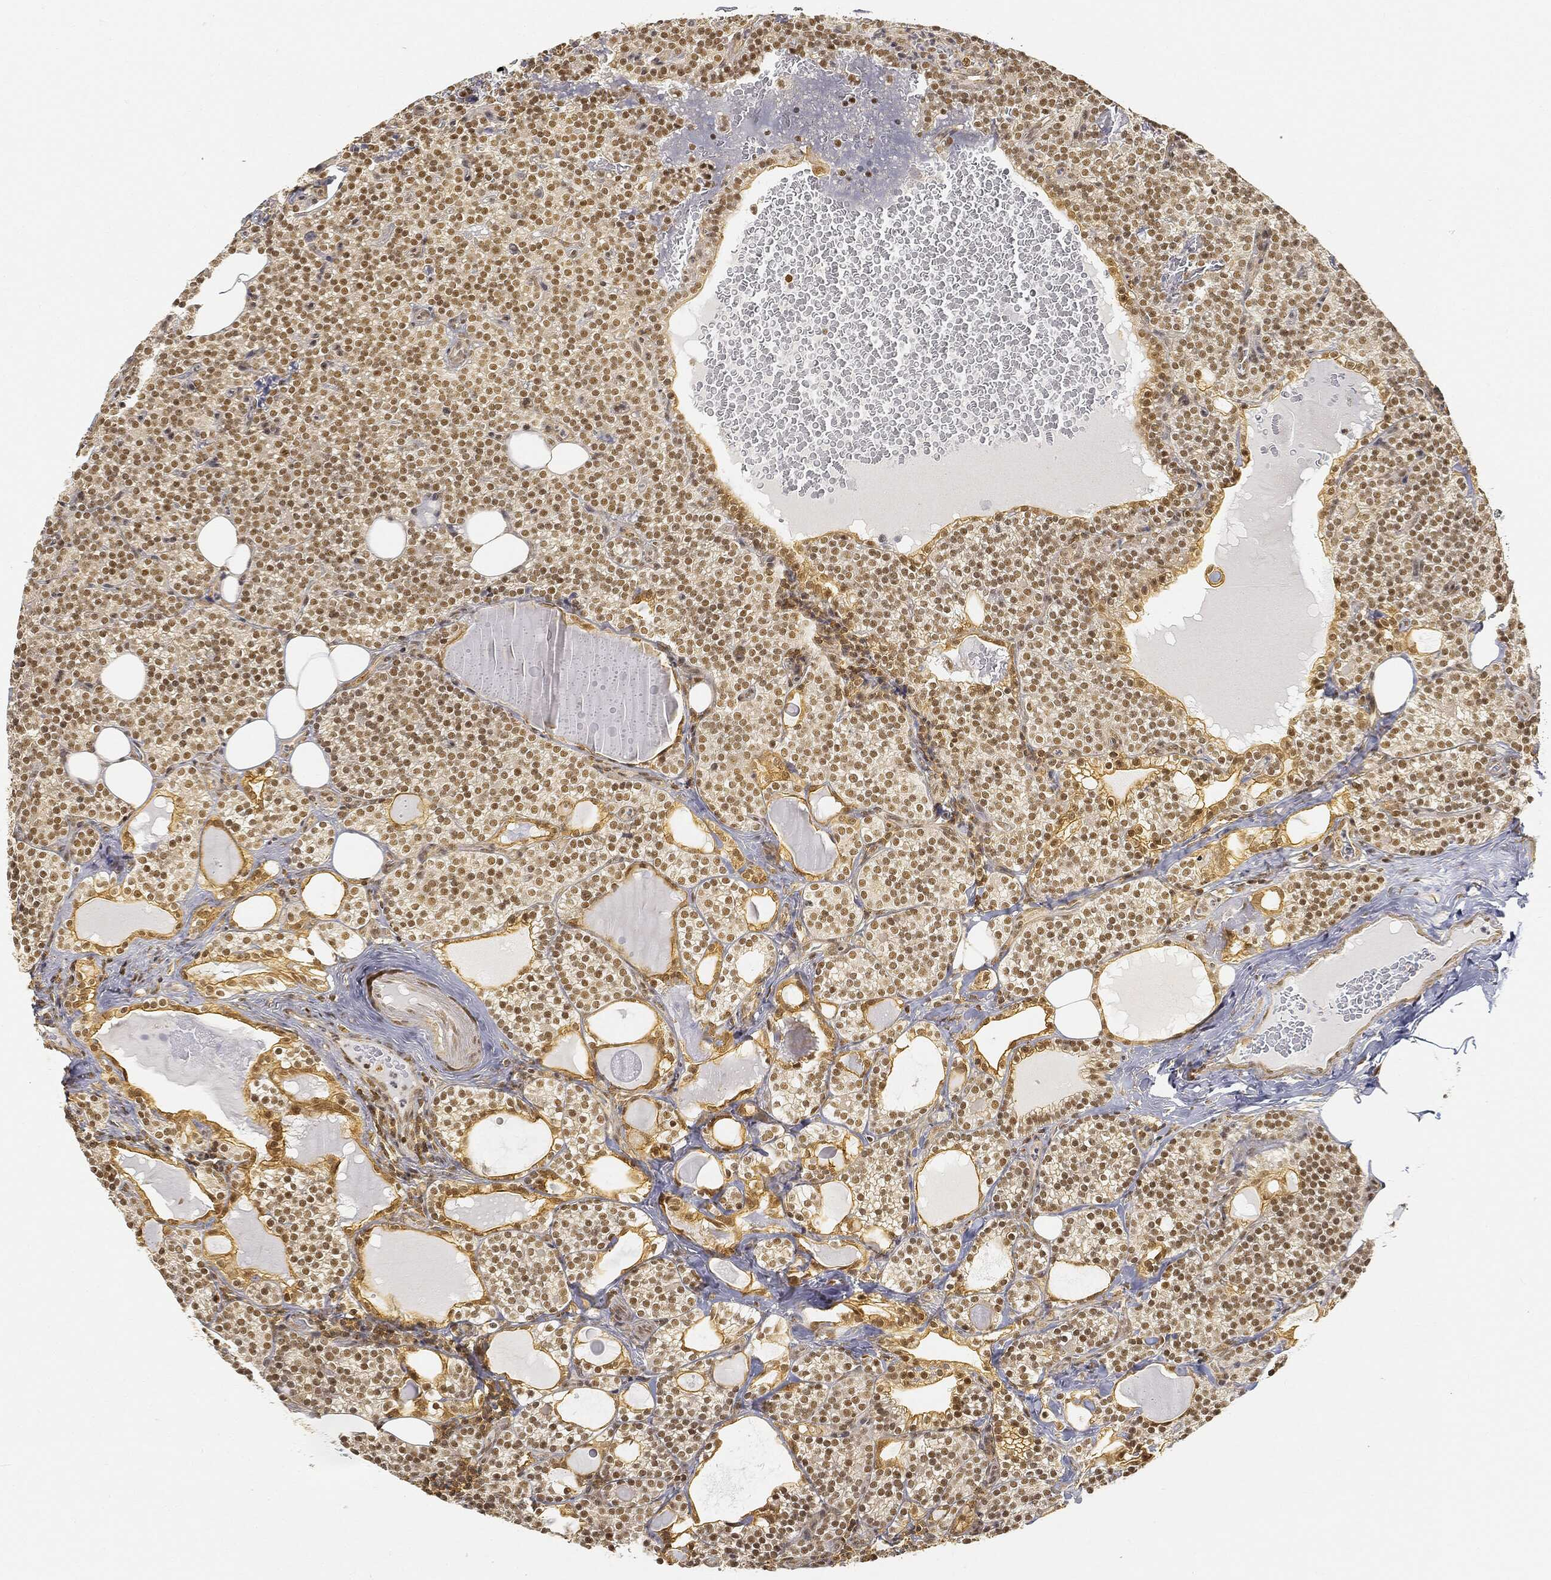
{"staining": {"intensity": "moderate", "quantity": ">75%", "location": "nuclear"}, "tissue": "parathyroid gland", "cell_type": "Glandular cells", "image_type": "normal", "snomed": [{"axis": "morphology", "description": "Normal tissue, NOS"}, {"axis": "topography", "description": "Parathyroid gland"}], "caption": "A brown stain labels moderate nuclear positivity of a protein in glandular cells of normal human parathyroid gland. Using DAB (brown) and hematoxylin (blue) stains, captured at high magnification using brightfield microscopy.", "gene": "RSRC2", "patient": {"sex": "female", "age": 63}}